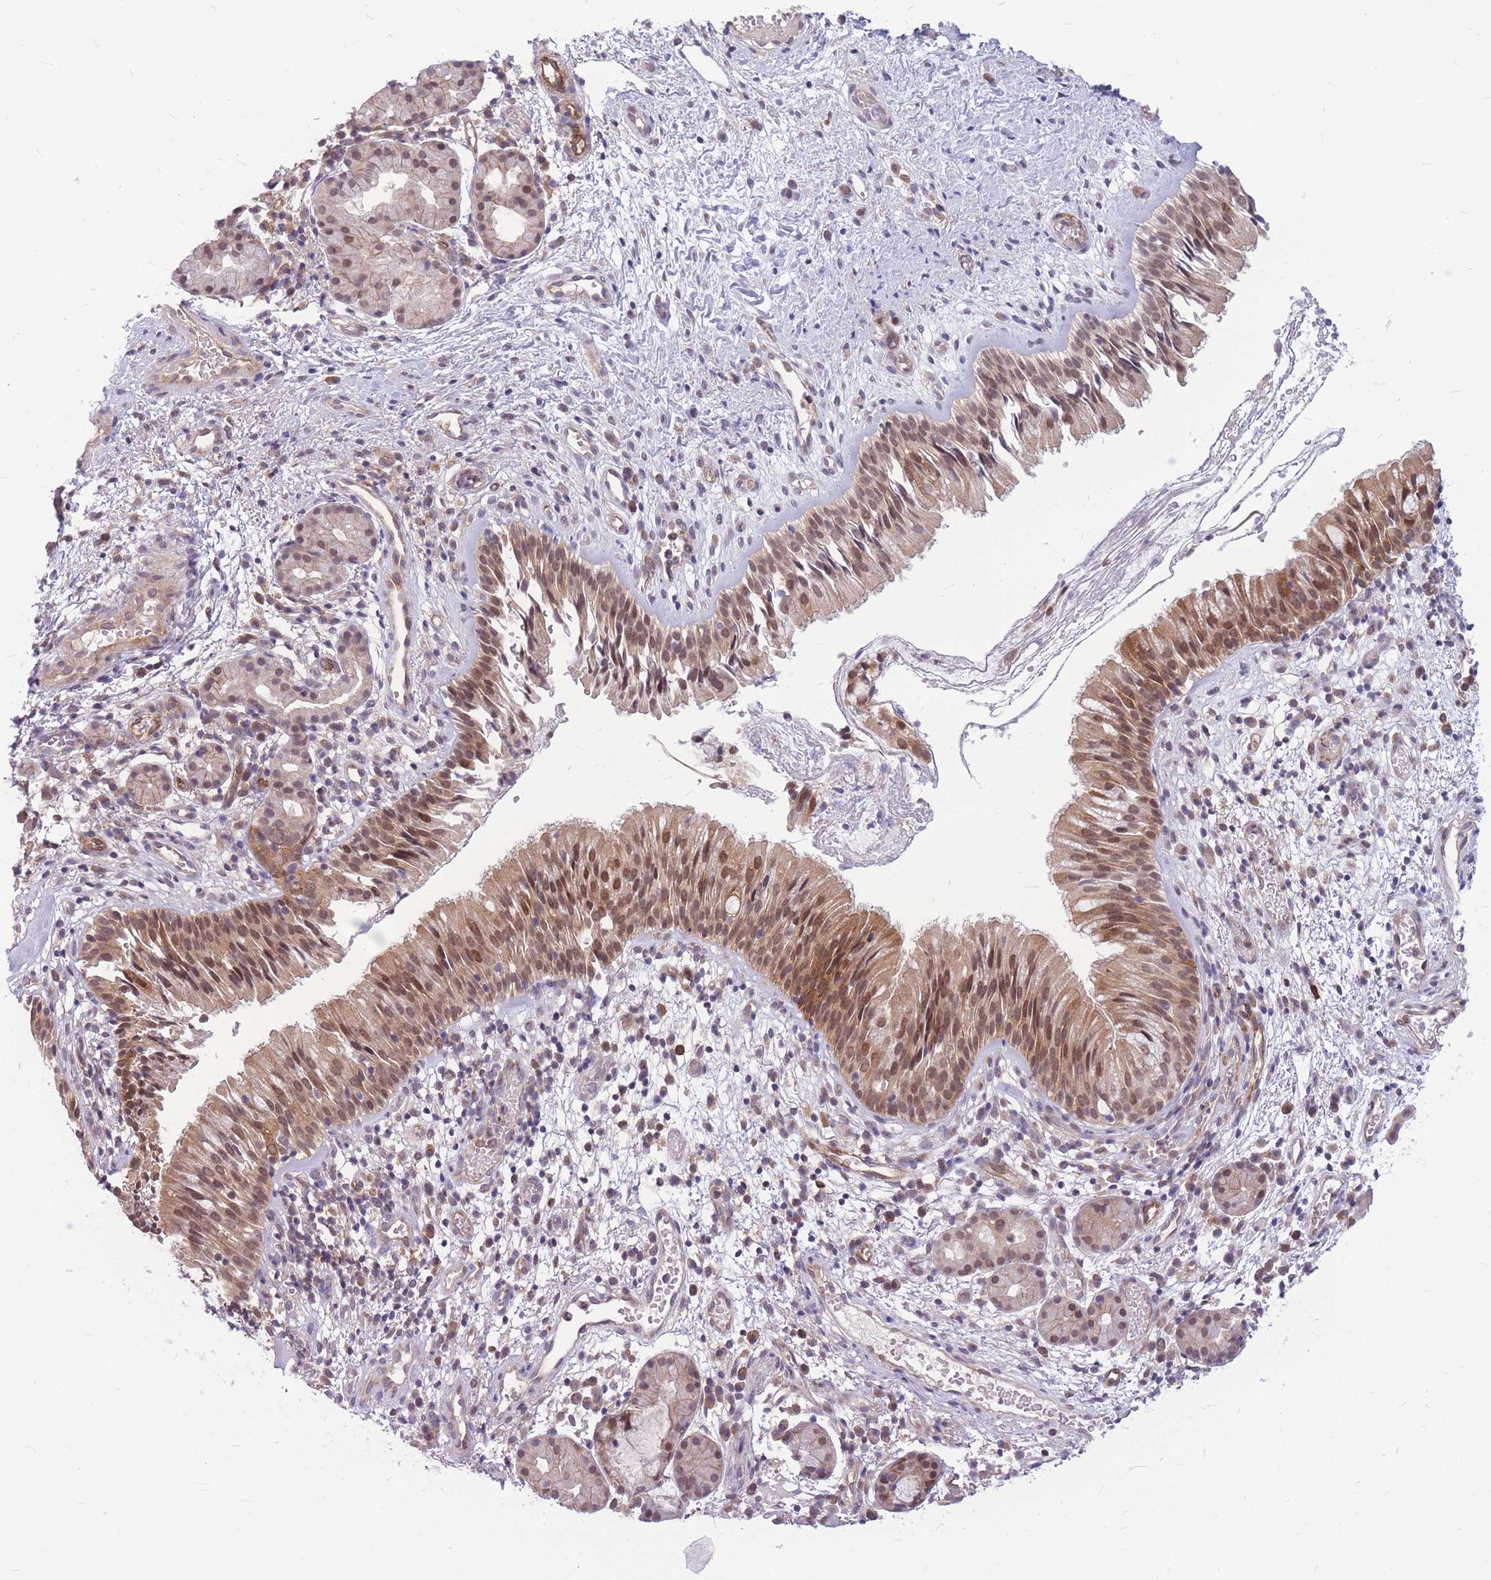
{"staining": {"intensity": "moderate", "quantity": ">75%", "location": "cytoplasmic/membranous,nuclear"}, "tissue": "nasopharynx", "cell_type": "Respiratory epithelial cells", "image_type": "normal", "snomed": [{"axis": "morphology", "description": "Normal tissue, NOS"}, {"axis": "topography", "description": "Nasopharynx"}], "caption": "Immunohistochemical staining of unremarkable nasopharynx reveals medium levels of moderate cytoplasmic/membranous,nuclear expression in about >75% of respiratory epithelial cells. The staining was performed using DAB (3,3'-diaminobenzidine), with brown indicating positive protein expression. Nuclei are stained blue with hematoxylin.", "gene": "TCF20", "patient": {"sex": "male", "age": 65}}